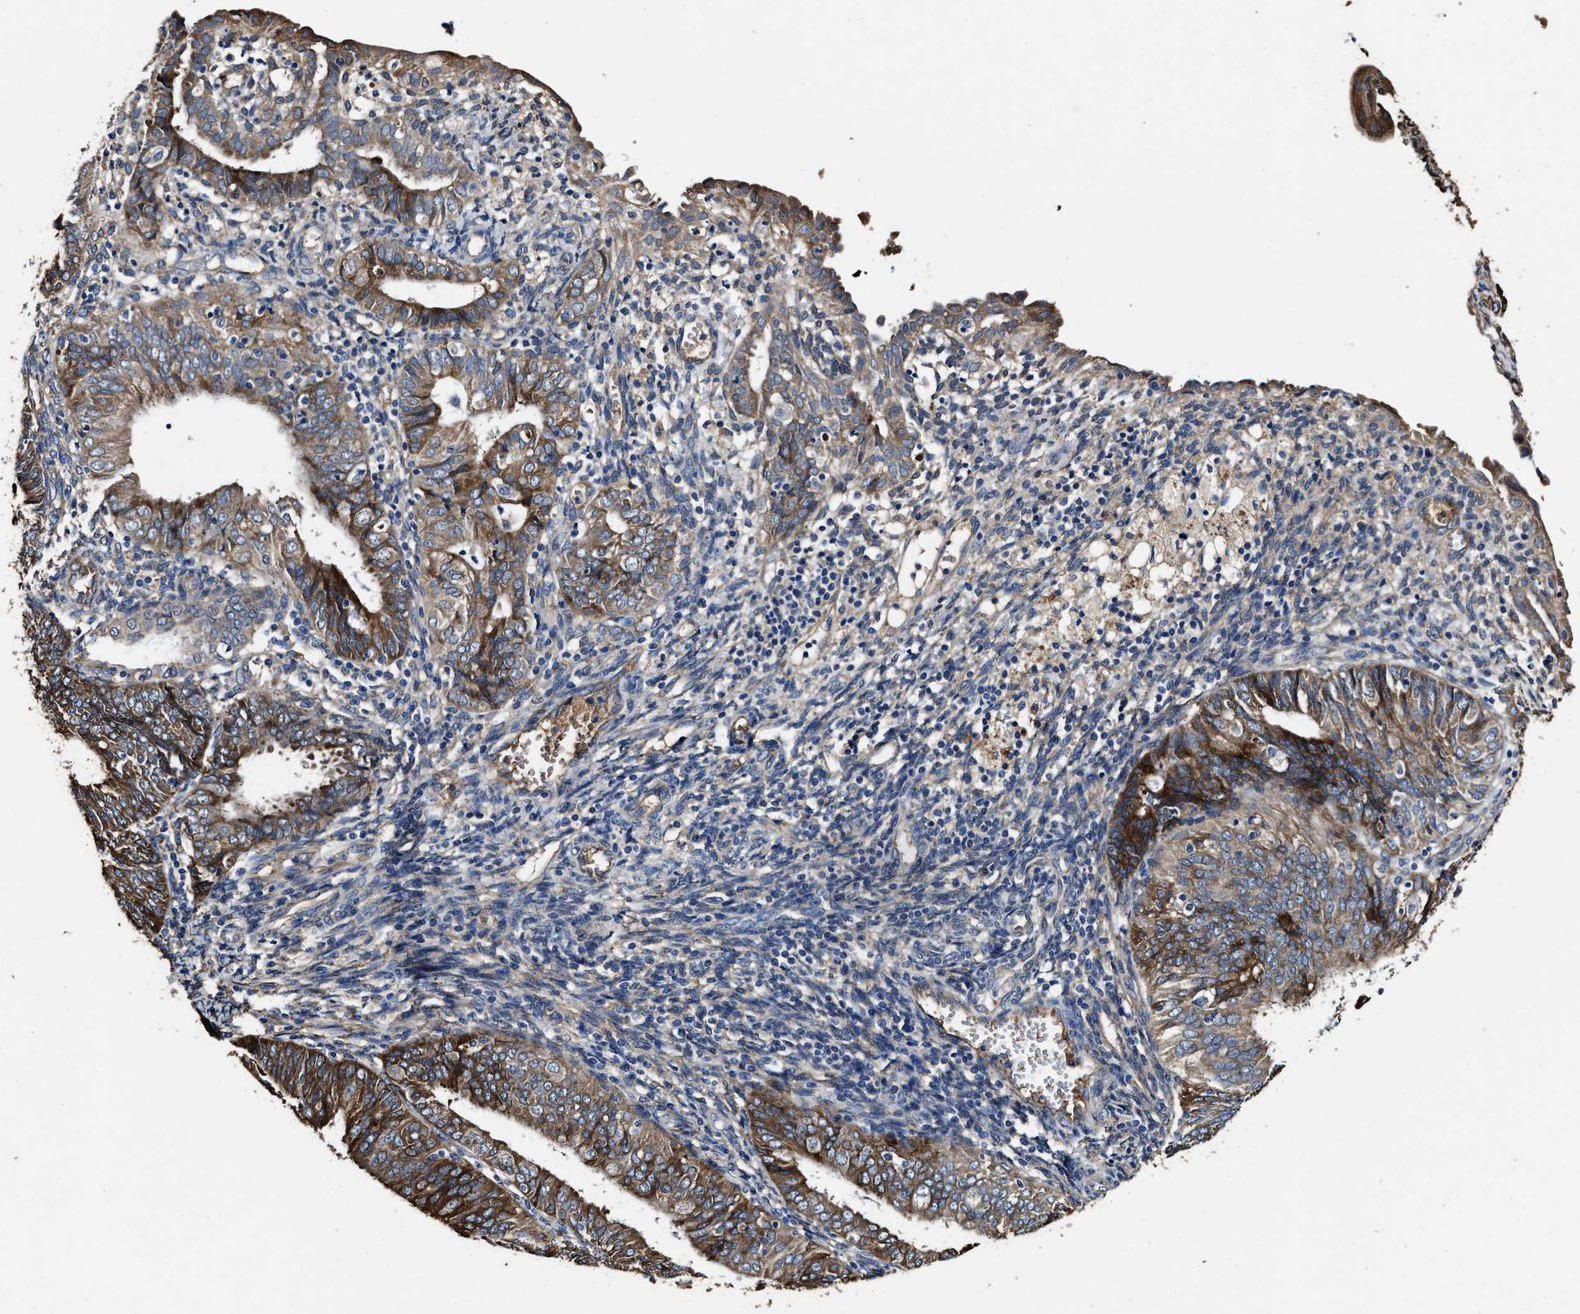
{"staining": {"intensity": "strong", "quantity": ">75%", "location": "cytoplasmic/membranous"}, "tissue": "endometrial cancer", "cell_type": "Tumor cells", "image_type": "cancer", "snomed": [{"axis": "morphology", "description": "Adenocarcinoma, NOS"}, {"axis": "topography", "description": "Endometrium"}], "caption": "Immunohistochemical staining of adenocarcinoma (endometrial) reveals high levels of strong cytoplasmic/membranous staining in about >75% of tumor cells. (DAB IHC with brightfield microscopy, high magnification).", "gene": "IDNK", "patient": {"sex": "female", "age": 58}}